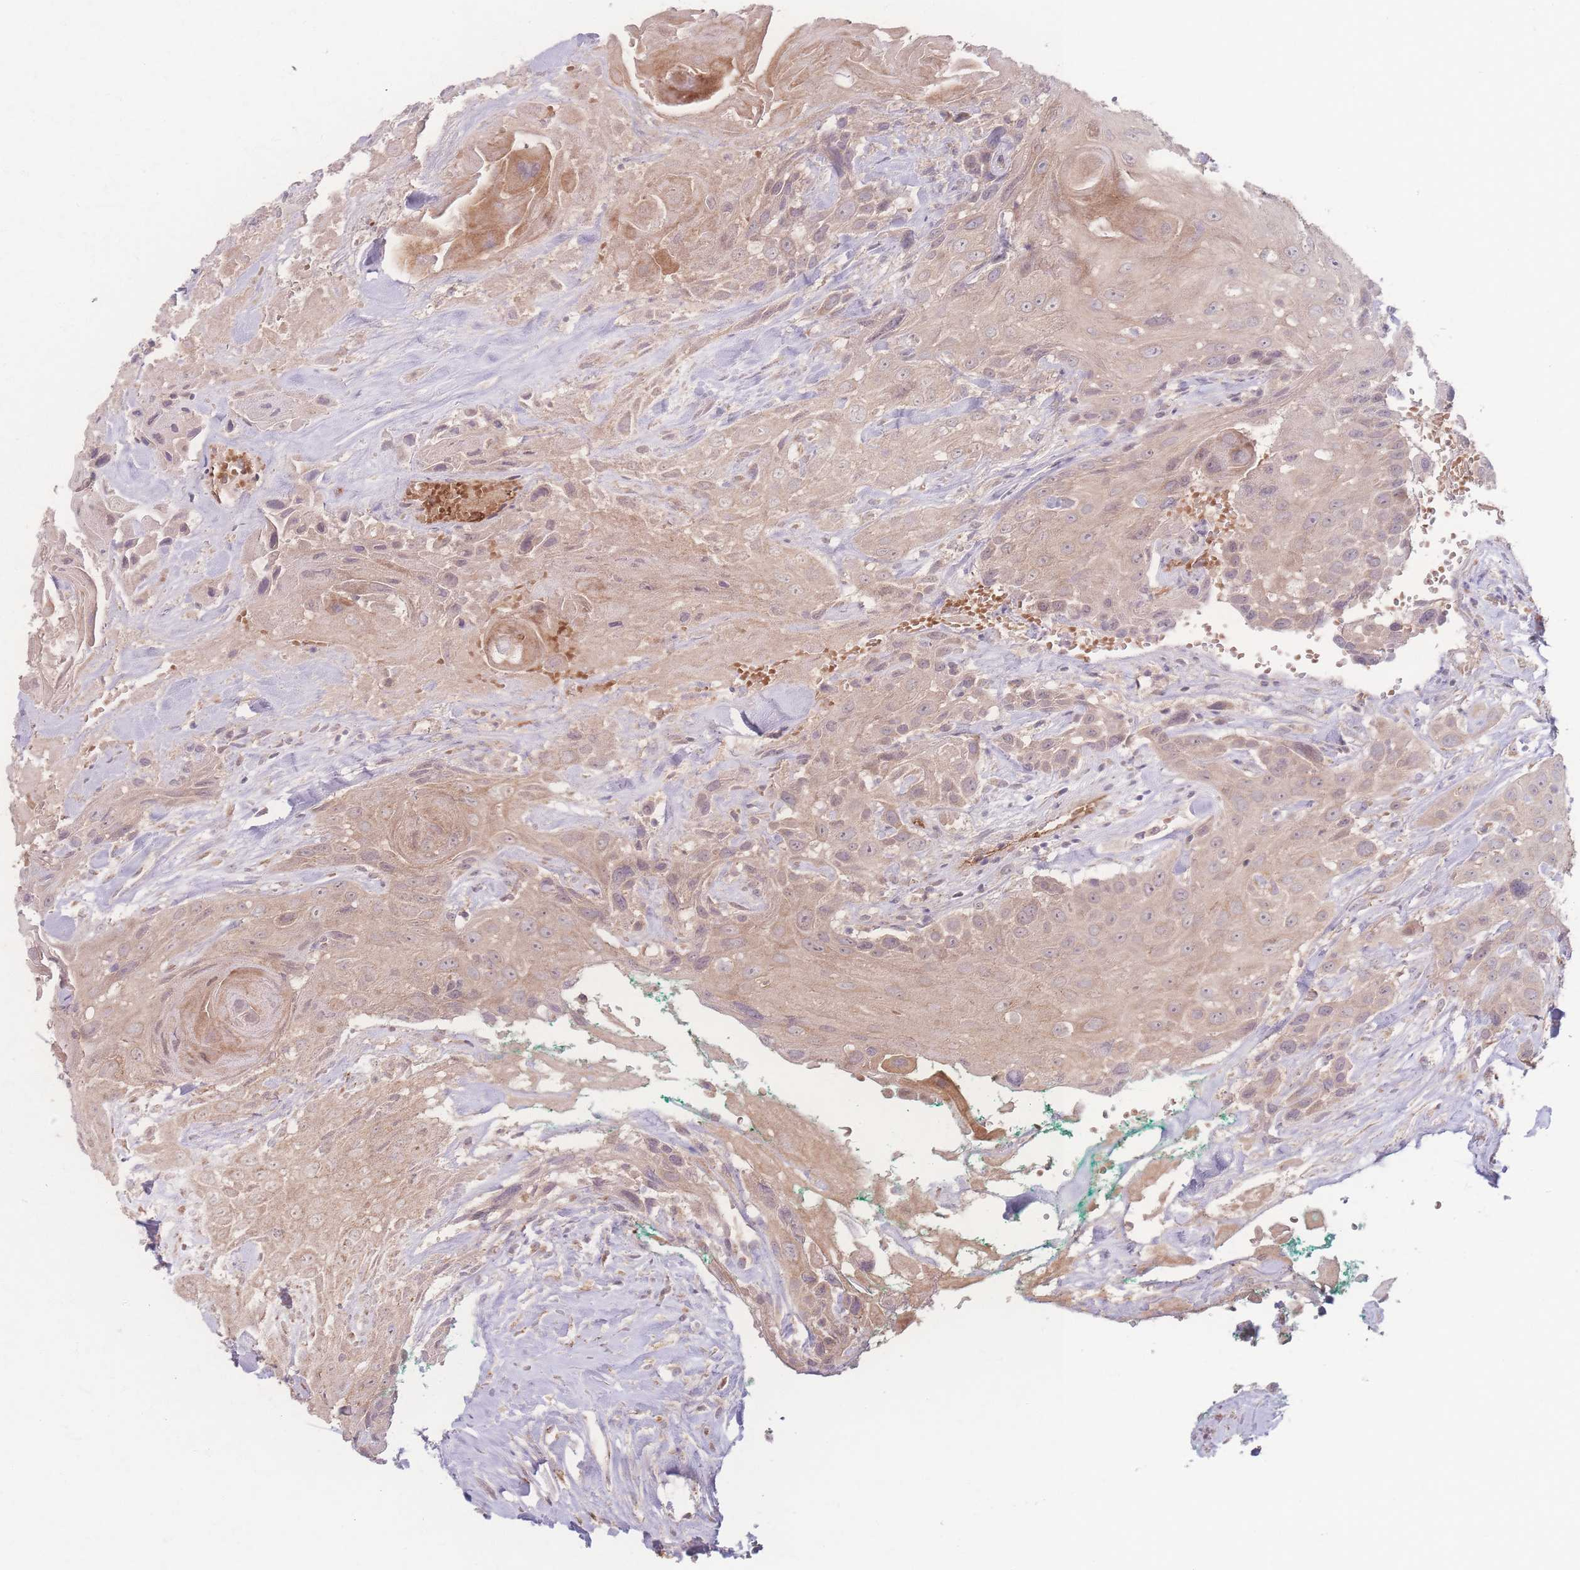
{"staining": {"intensity": "weak", "quantity": ">75%", "location": "cytoplasmic/membranous"}, "tissue": "head and neck cancer", "cell_type": "Tumor cells", "image_type": "cancer", "snomed": [{"axis": "morphology", "description": "Squamous cell carcinoma, NOS"}, {"axis": "topography", "description": "Head-Neck"}], "caption": "Tumor cells exhibit weak cytoplasmic/membranous positivity in about >75% of cells in head and neck squamous cell carcinoma.", "gene": "INSR", "patient": {"sex": "male", "age": 81}}